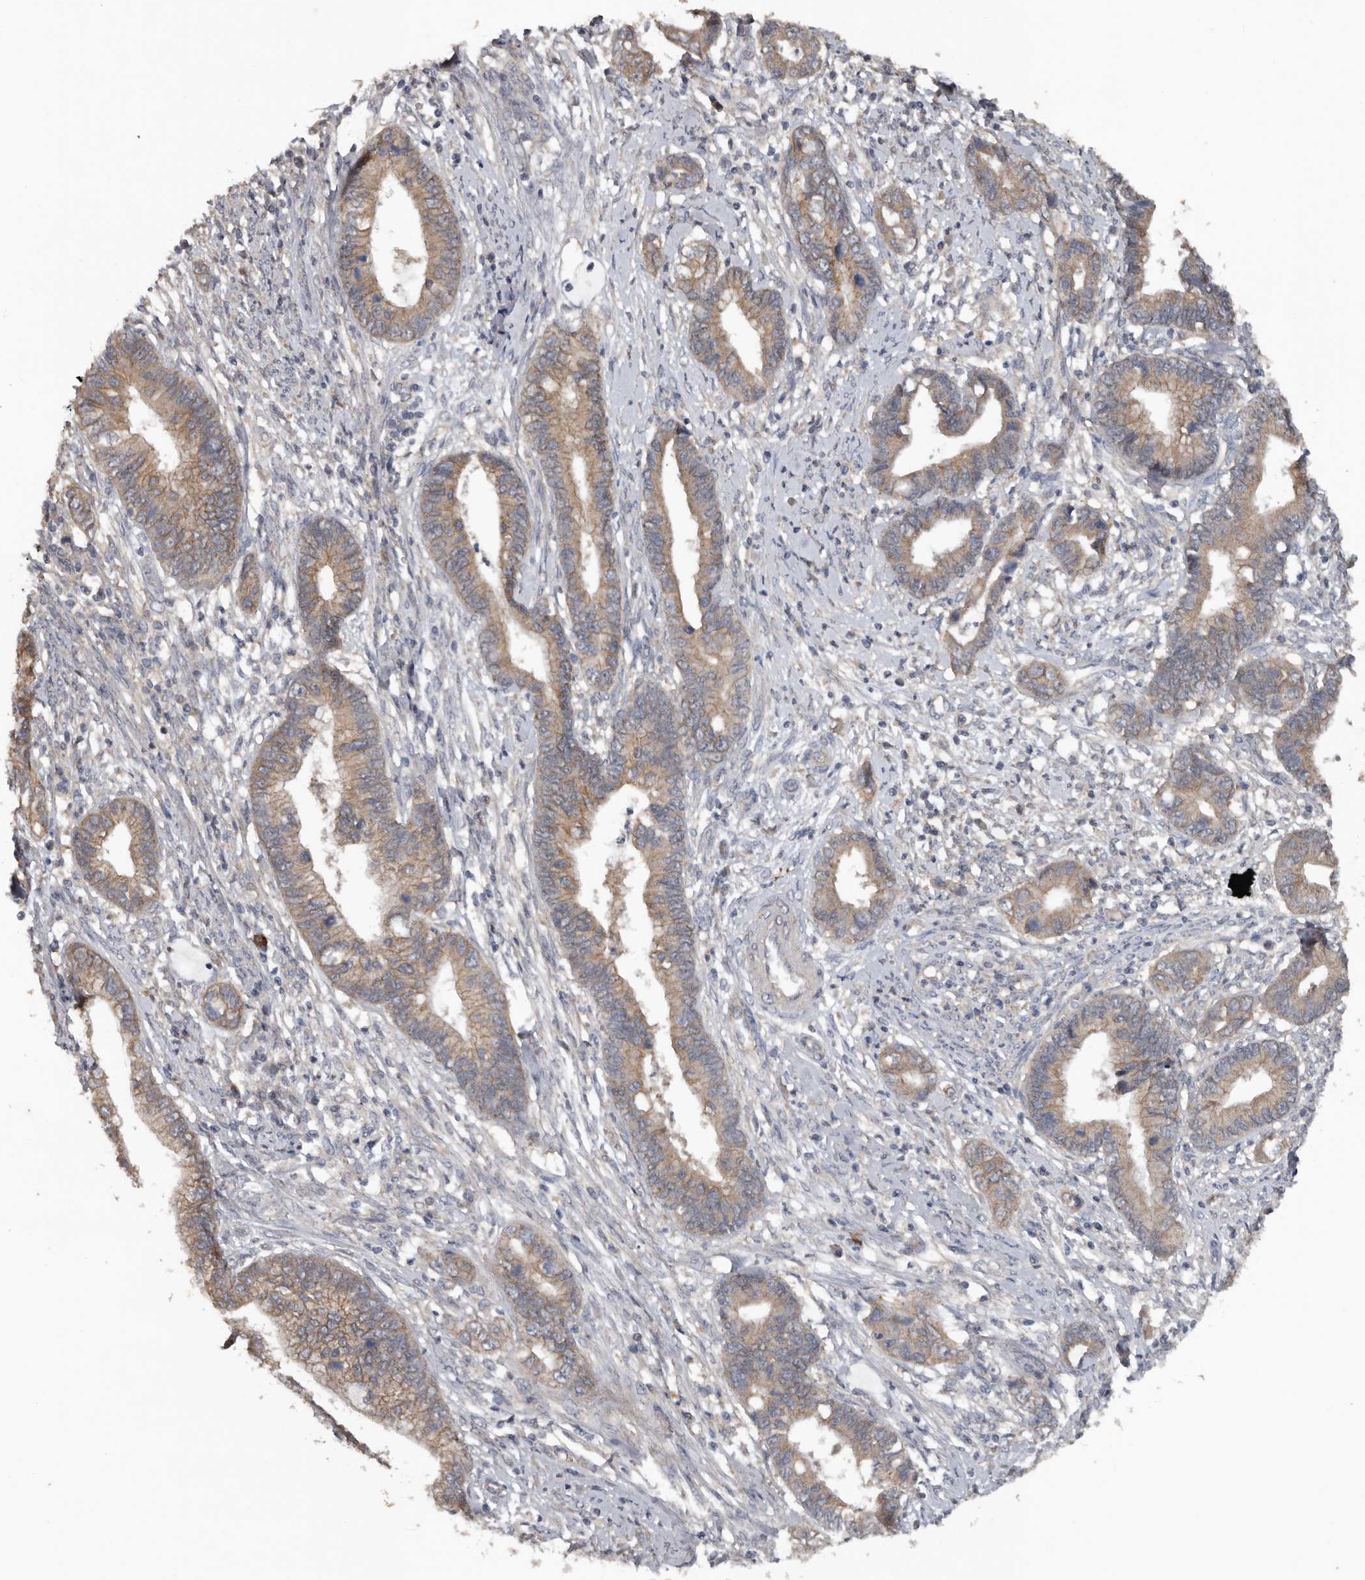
{"staining": {"intensity": "weak", "quantity": ">75%", "location": "cytoplasmic/membranous"}, "tissue": "cervical cancer", "cell_type": "Tumor cells", "image_type": "cancer", "snomed": [{"axis": "morphology", "description": "Adenocarcinoma, NOS"}, {"axis": "topography", "description": "Cervix"}], "caption": "DAB (3,3'-diaminobenzidine) immunohistochemical staining of human cervical adenocarcinoma demonstrates weak cytoplasmic/membranous protein positivity in about >75% of tumor cells. The staining is performed using DAB brown chromogen to label protein expression. The nuclei are counter-stained blue using hematoxylin.", "gene": "HYAL4", "patient": {"sex": "female", "age": 44}}